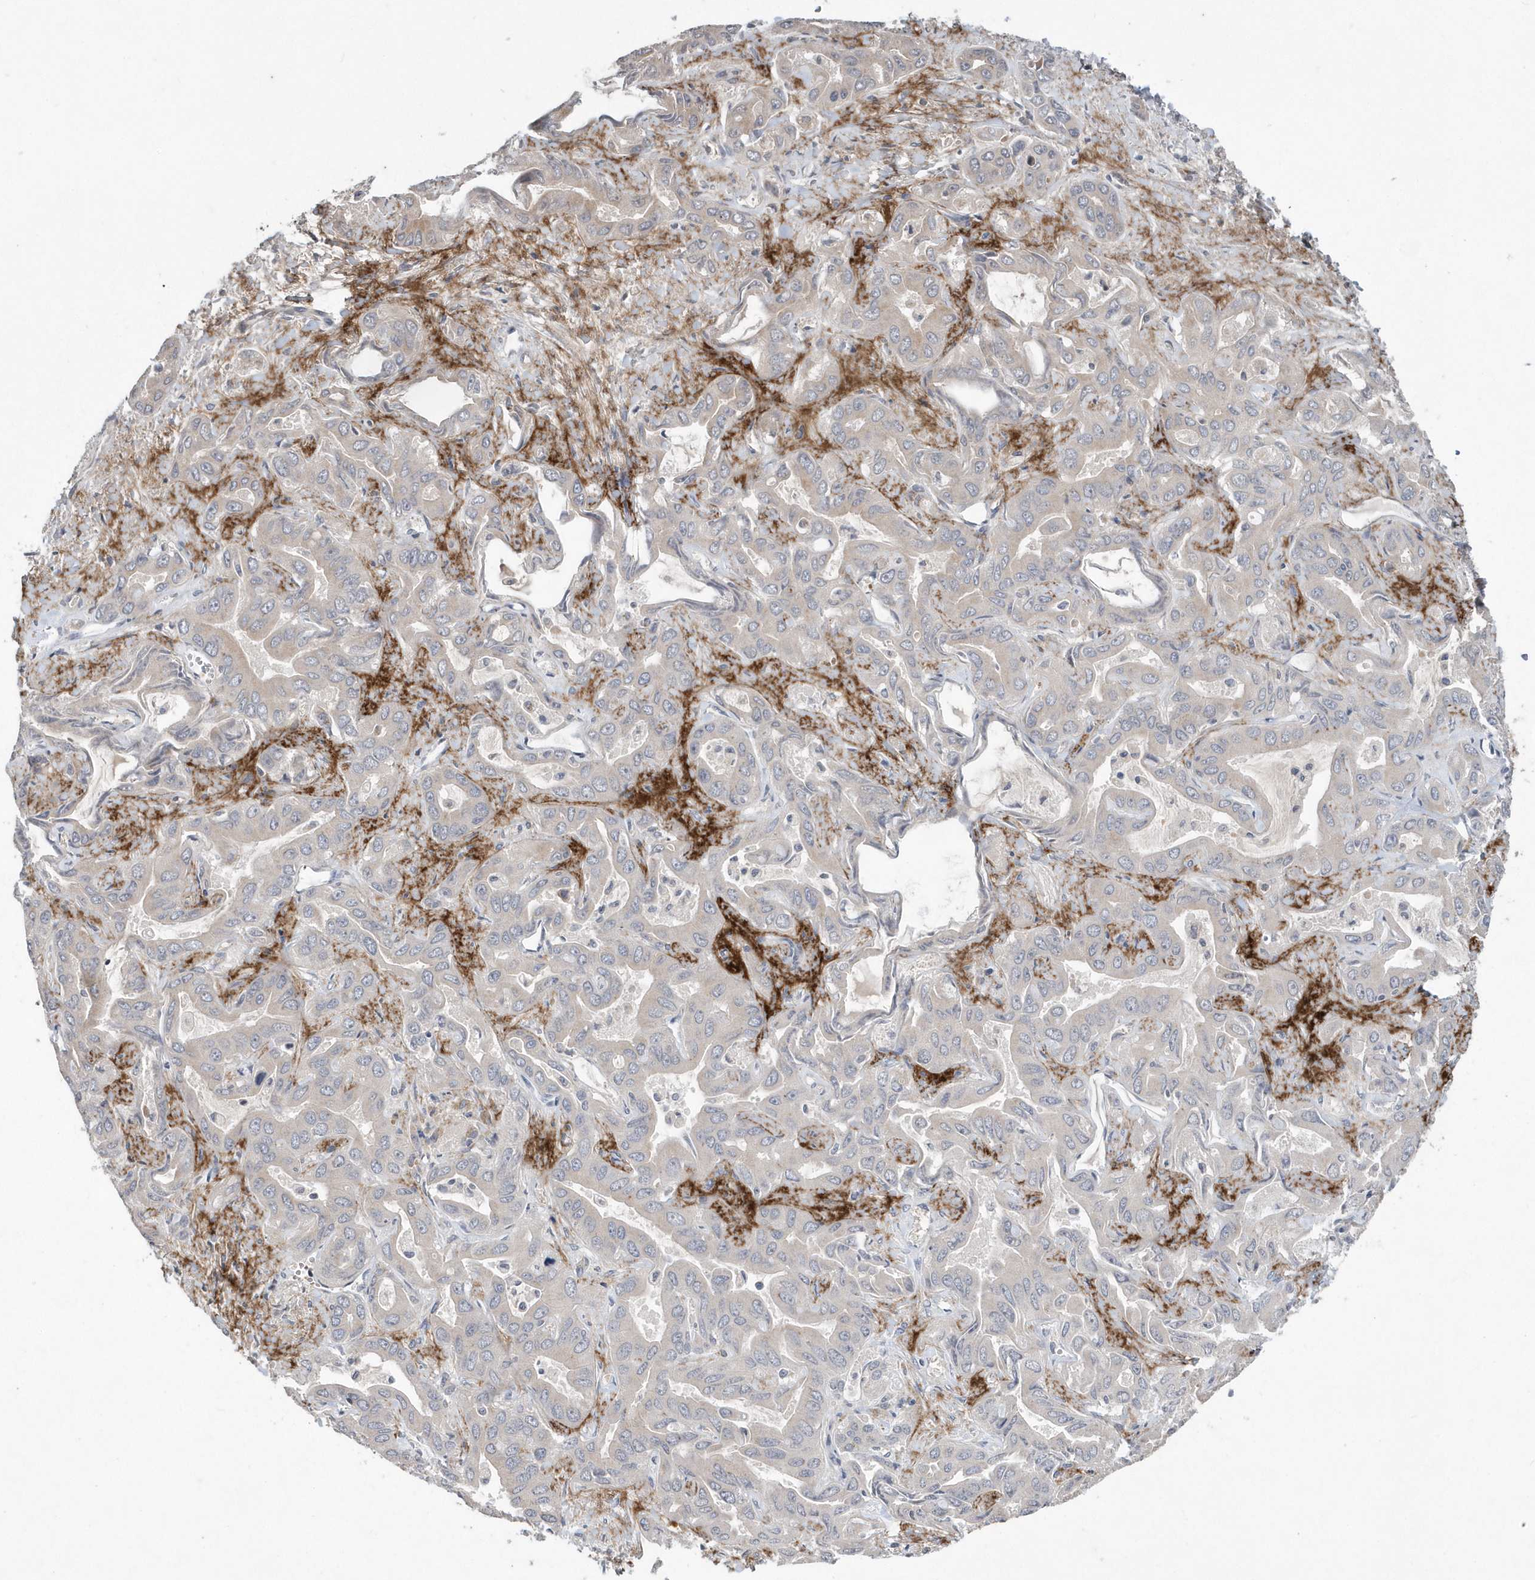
{"staining": {"intensity": "negative", "quantity": "none", "location": "none"}, "tissue": "liver cancer", "cell_type": "Tumor cells", "image_type": "cancer", "snomed": [{"axis": "morphology", "description": "Cholangiocarcinoma"}, {"axis": "topography", "description": "Liver"}], "caption": "A histopathology image of cholangiocarcinoma (liver) stained for a protein displays no brown staining in tumor cells.", "gene": "HMGCS1", "patient": {"sex": "female", "age": 52}}